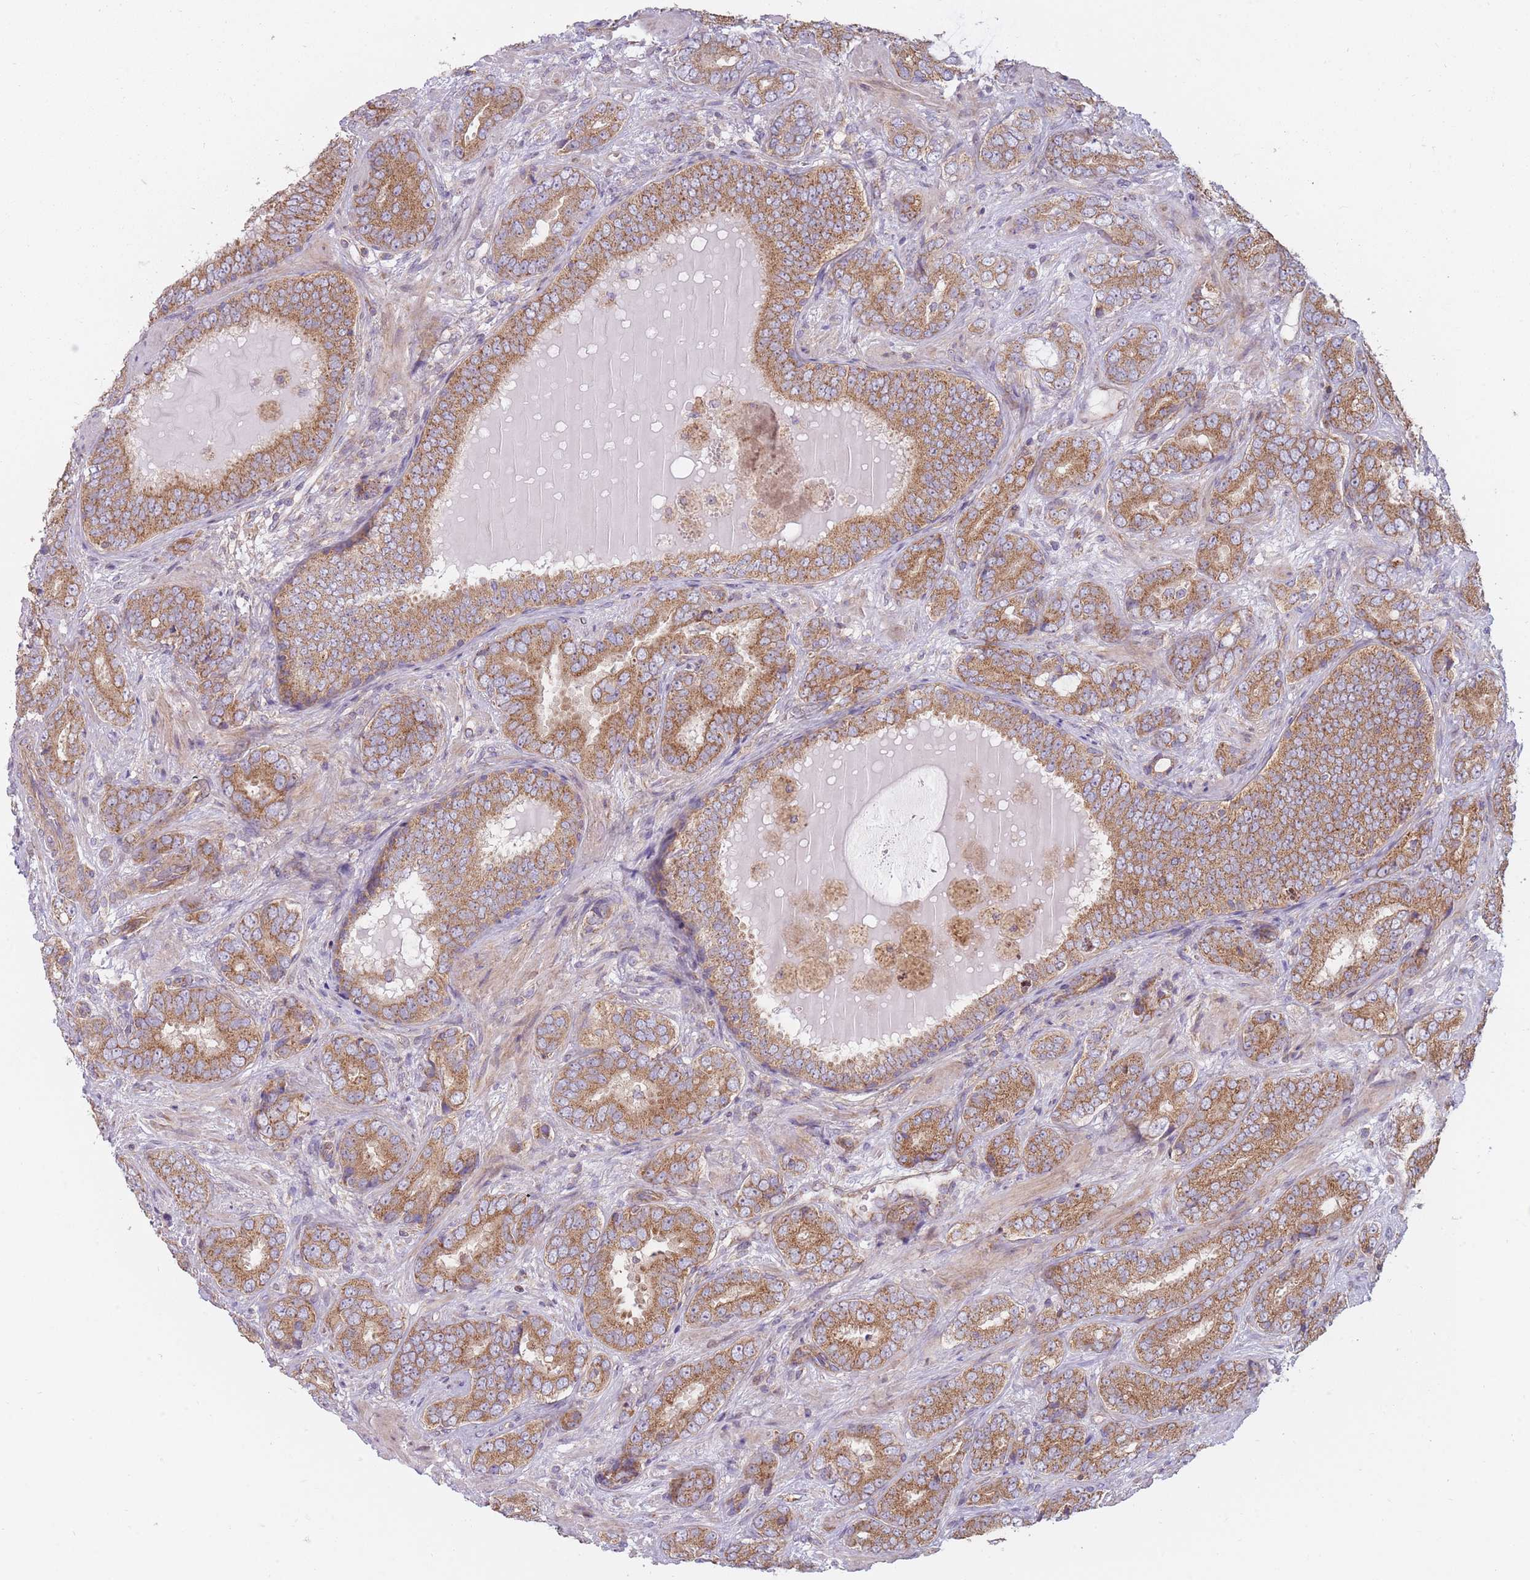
{"staining": {"intensity": "moderate", "quantity": ">75%", "location": "cytoplasmic/membranous"}, "tissue": "prostate cancer", "cell_type": "Tumor cells", "image_type": "cancer", "snomed": [{"axis": "morphology", "description": "Adenocarcinoma, High grade"}, {"axis": "topography", "description": "Prostate"}], "caption": "Prostate cancer (adenocarcinoma (high-grade)) stained for a protein (brown) demonstrates moderate cytoplasmic/membranous positive staining in about >75% of tumor cells.", "gene": "NDUFA9", "patient": {"sex": "male", "age": 71}}